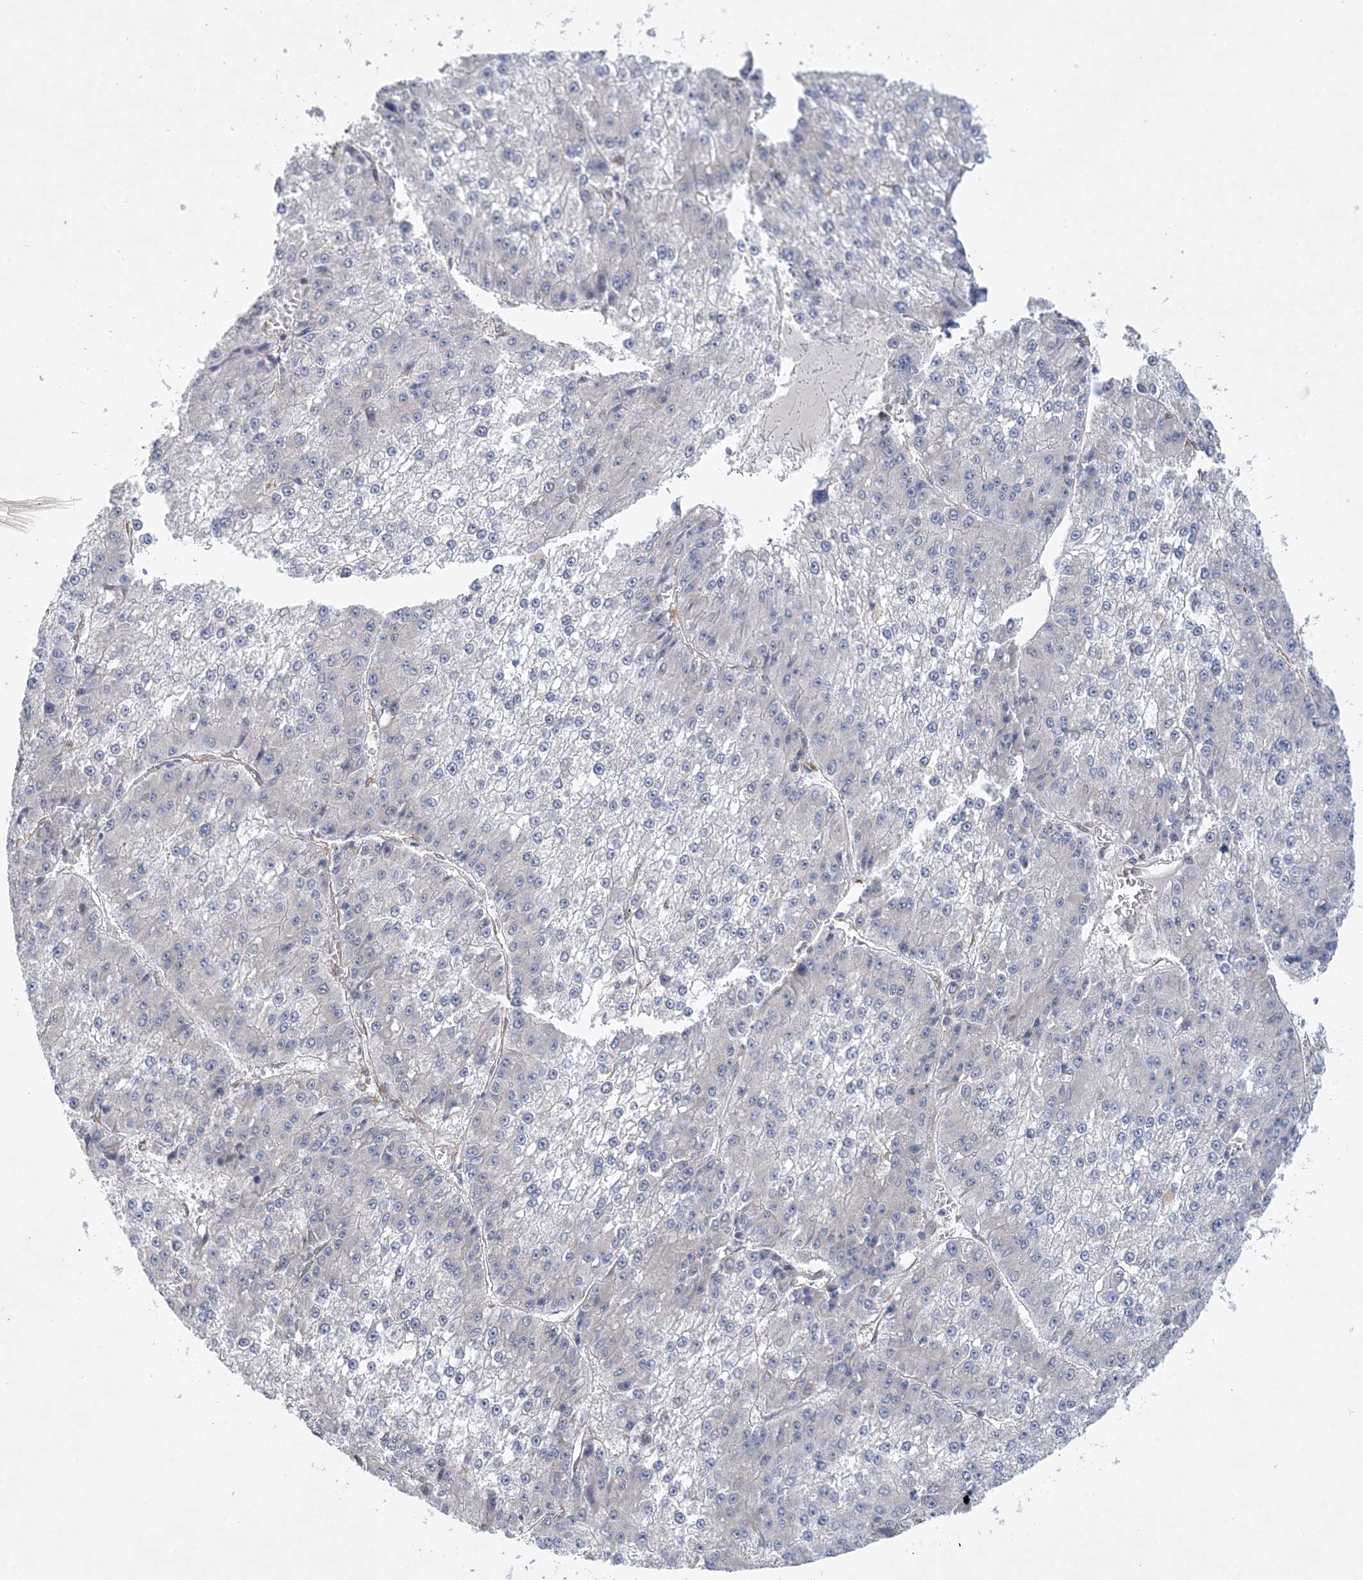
{"staining": {"intensity": "negative", "quantity": "none", "location": "none"}, "tissue": "liver cancer", "cell_type": "Tumor cells", "image_type": "cancer", "snomed": [{"axis": "morphology", "description": "Carcinoma, Hepatocellular, NOS"}, {"axis": "topography", "description": "Liver"}], "caption": "Image shows no protein positivity in tumor cells of hepatocellular carcinoma (liver) tissue. Brightfield microscopy of immunohistochemistry (IHC) stained with DAB (3,3'-diaminobenzidine) (brown) and hematoxylin (blue), captured at high magnification.", "gene": "MAP4K5", "patient": {"sex": "female", "age": 73}}